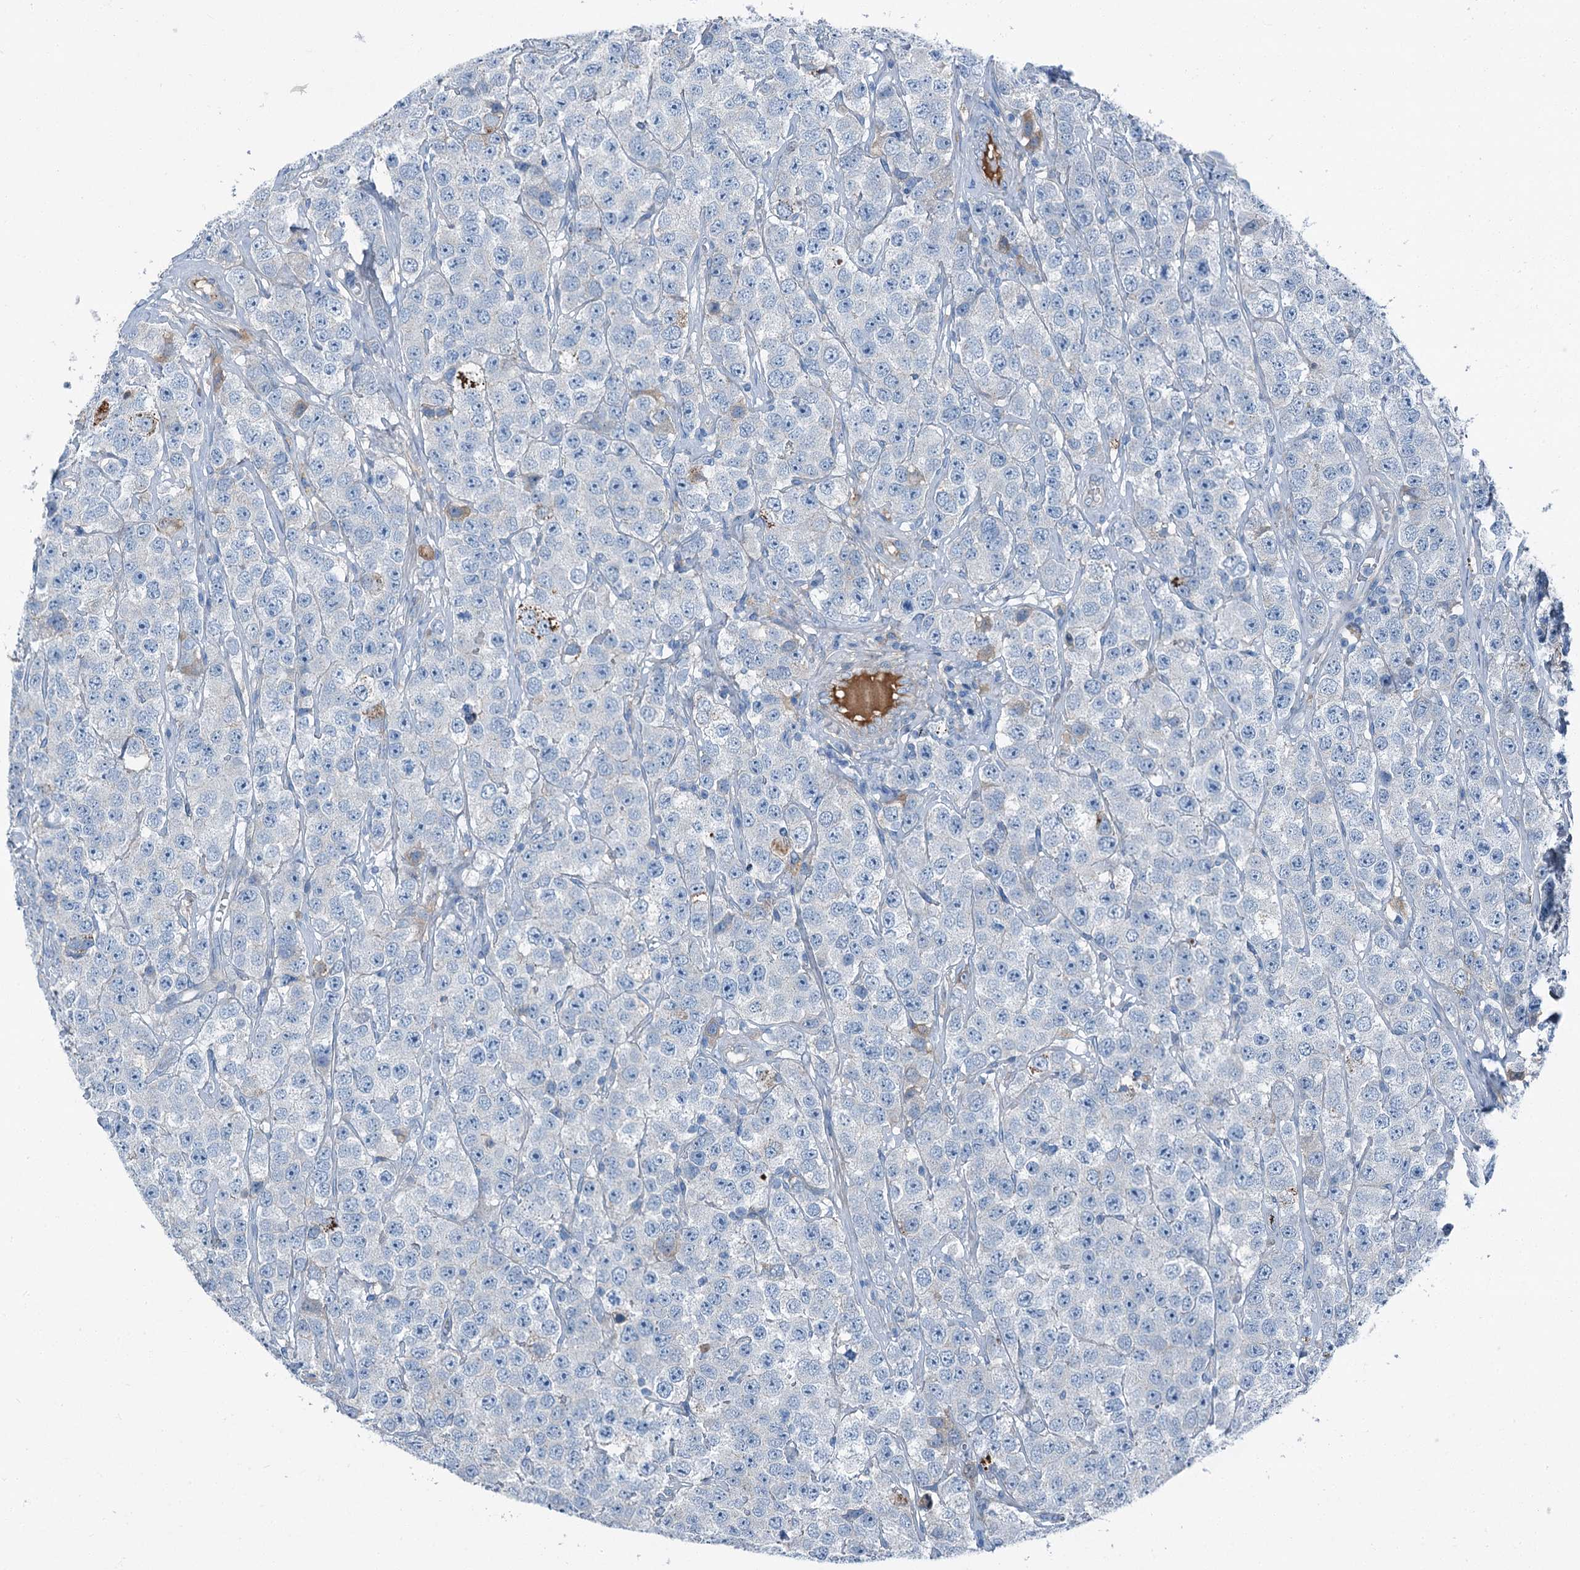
{"staining": {"intensity": "negative", "quantity": "none", "location": "none"}, "tissue": "testis cancer", "cell_type": "Tumor cells", "image_type": "cancer", "snomed": [{"axis": "morphology", "description": "Seminoma, NOS"}, {"axis": "topography", "description": "Testis"}], "caption": "This is an IHC photomicrograph of seminoma (testis). There is no staining in tumor cells.", "gene": "AXL", "patient": {"sex": "male", "age": 28}}